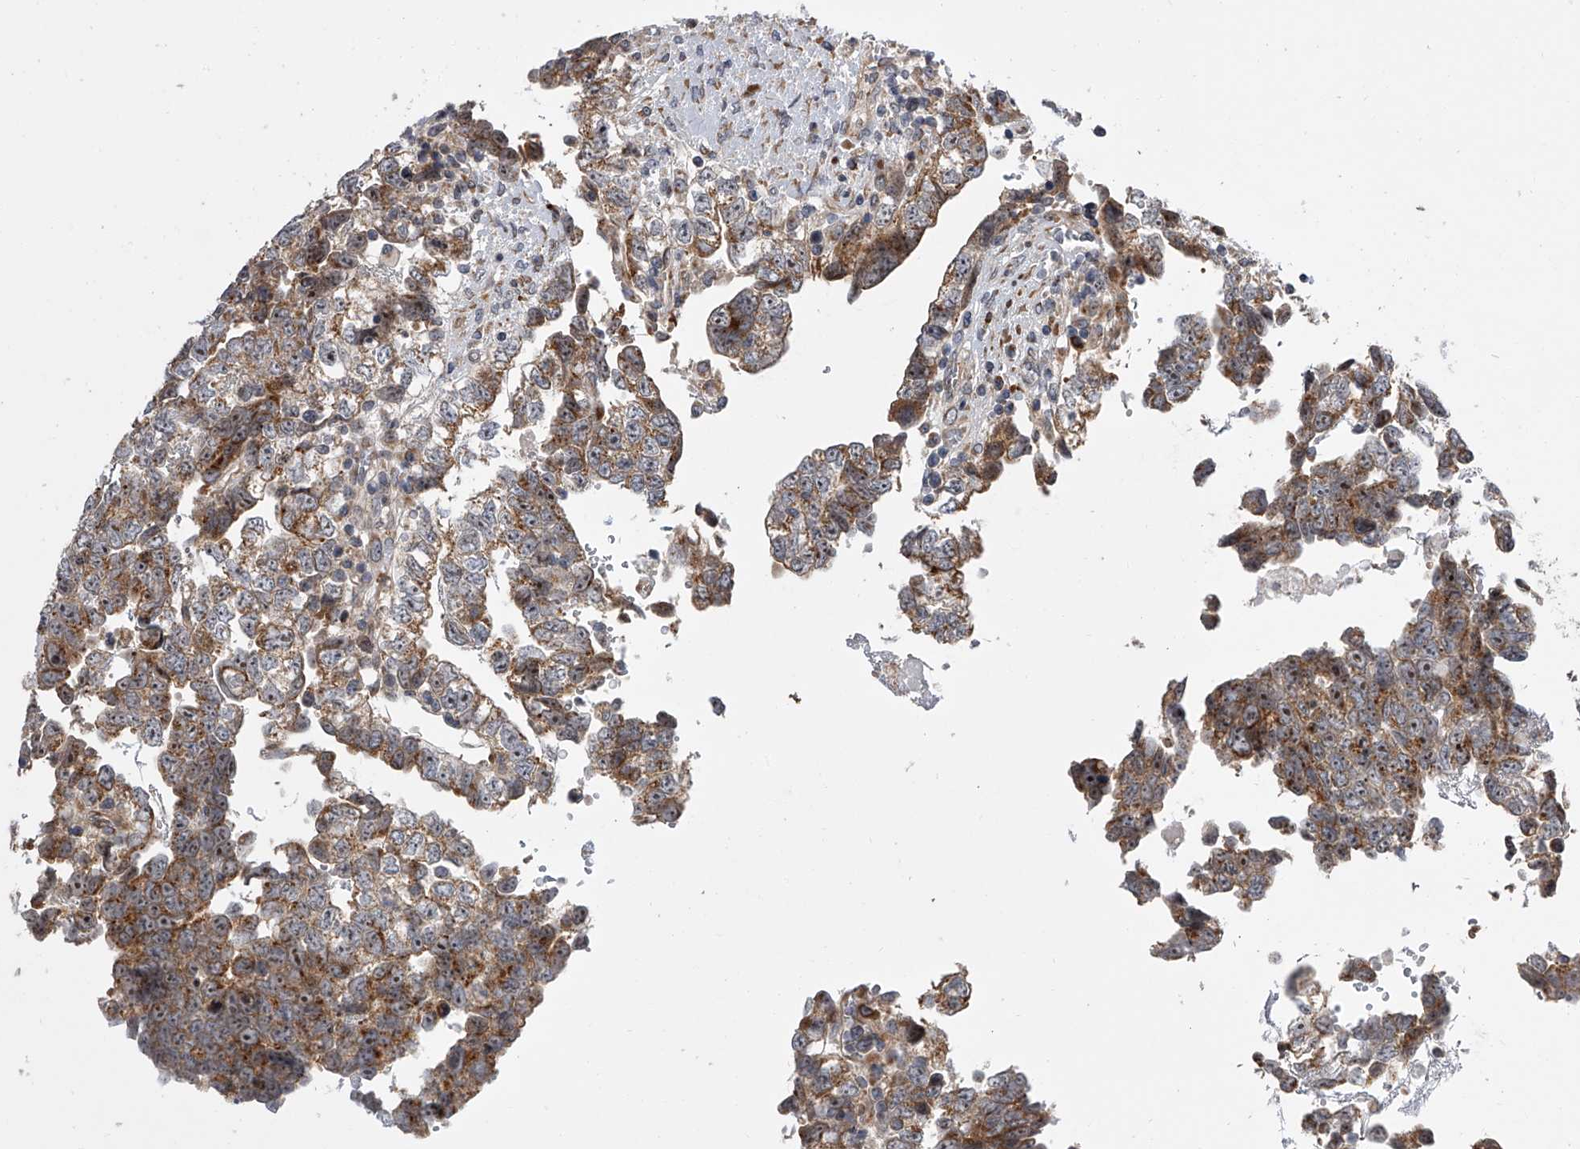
{"staining": {"intensity": "moderate", "quantity": ">75%", "location": "cytoplasmic/membranous"}, "tissue": "testis cancer", "cell_type": "Tumor cells", "image_type": "cancer", "snomed": [{"axis": "morphology", "description": "Carcinoma, Embryonal, NOS"}, {"axis": "topography", "description": "Testis"}], "caption": "Approximately >75% of tumor cells in human embryonal carcinoma (testis) demonstrate moderate cytoplasmic/membranous protein expression as visualized by brown immunohistochemical staining.", "gene": "DLGAP2", "patient": {"sex": "male", "age": 37}}